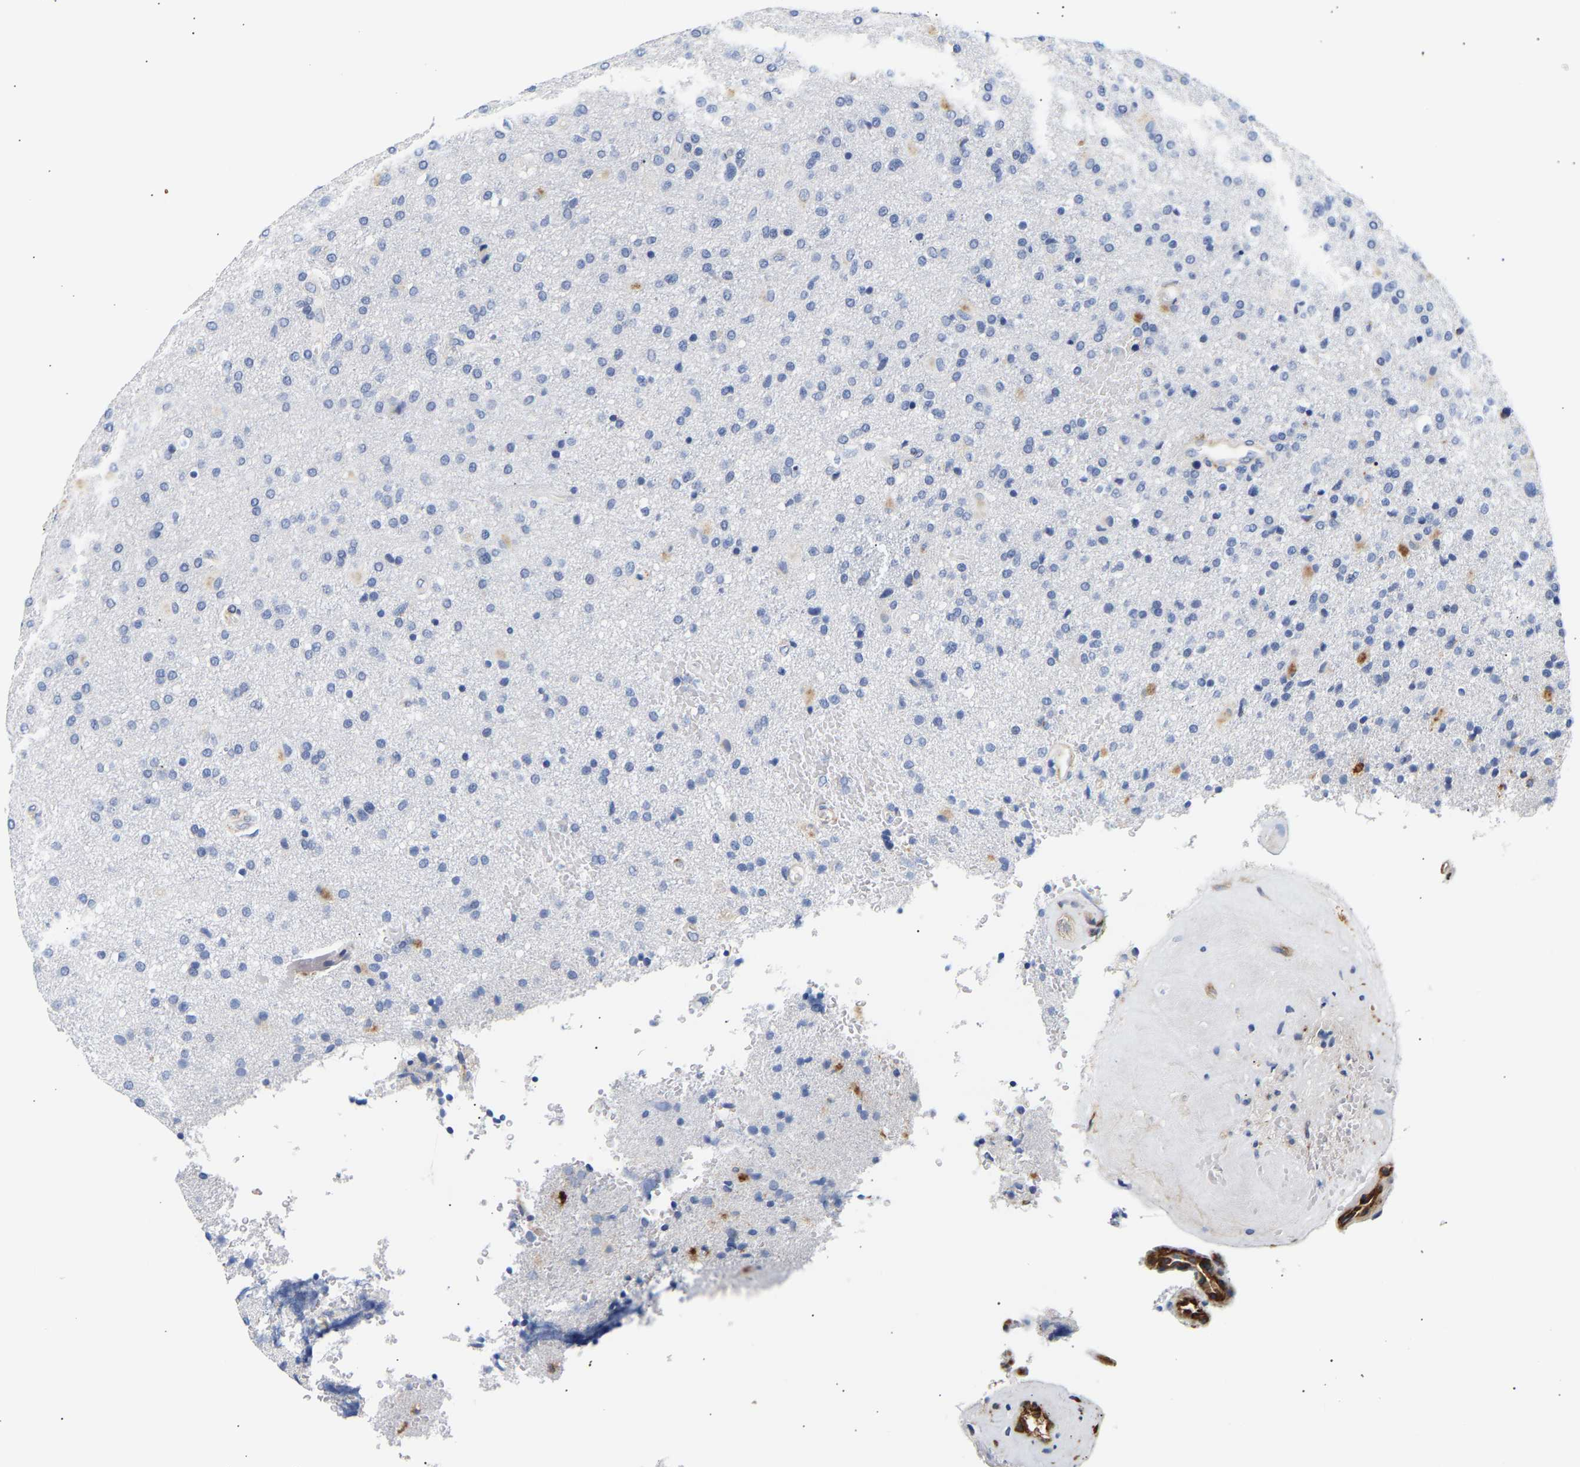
{"staining": {"intensity": "negative", "quantity": "none", "location": "none"}, "tissue": "glioma", "cell_type": "Tumor cells", "image_type": "cancer", "snomed": [{"axis": "morphology", "description": "Glioma, malignant, High grade"}, {"axis": "topography", "description": "Brain"}], "caption": "High power microscopy histopathology image of an immunohistochemistry image of glioma, revealing no significant positivity in tumor cells.", "gene": "IGFBP7", "patient": {"sex": "male", "age": 72}}